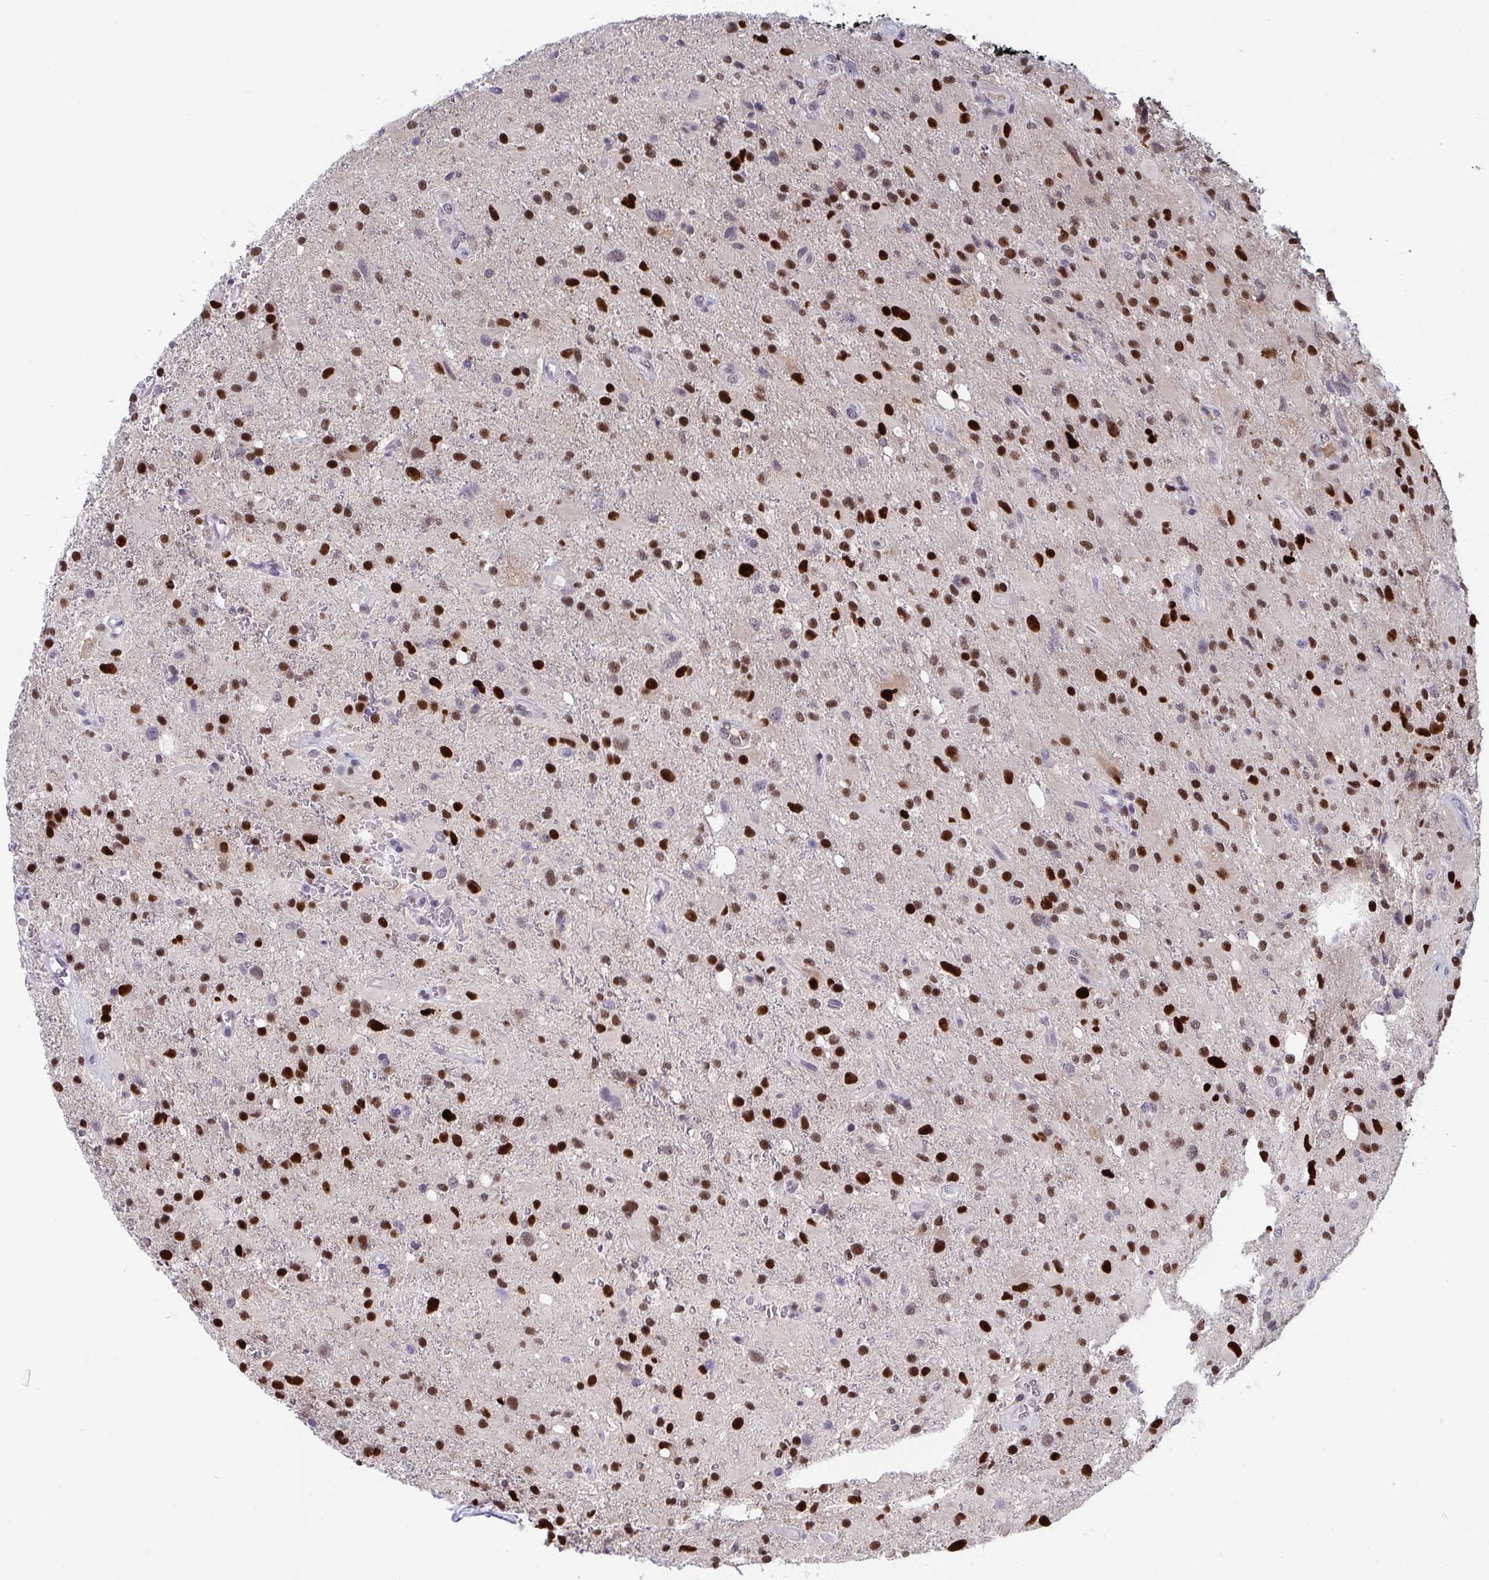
{"staining": {"intensity": "strong", "quantity": ">75%", "location": "nuclear"}, "tissue": "glioma", "cell_type": "Tumor cells", "image_type": "cancer", "snomed": [{"axis": "morphology", "description": "Glioma, malignant, High grade"}, {"axis": "topography", "description": "Brain"}], "caption": "There is high levels of strong nuclear positivity in tumor cells of glioma, as demonstrated by immunohistochemical staining (brown color).", "gene": "JDP2", "patient": {"sex": "male", "age": 53}}